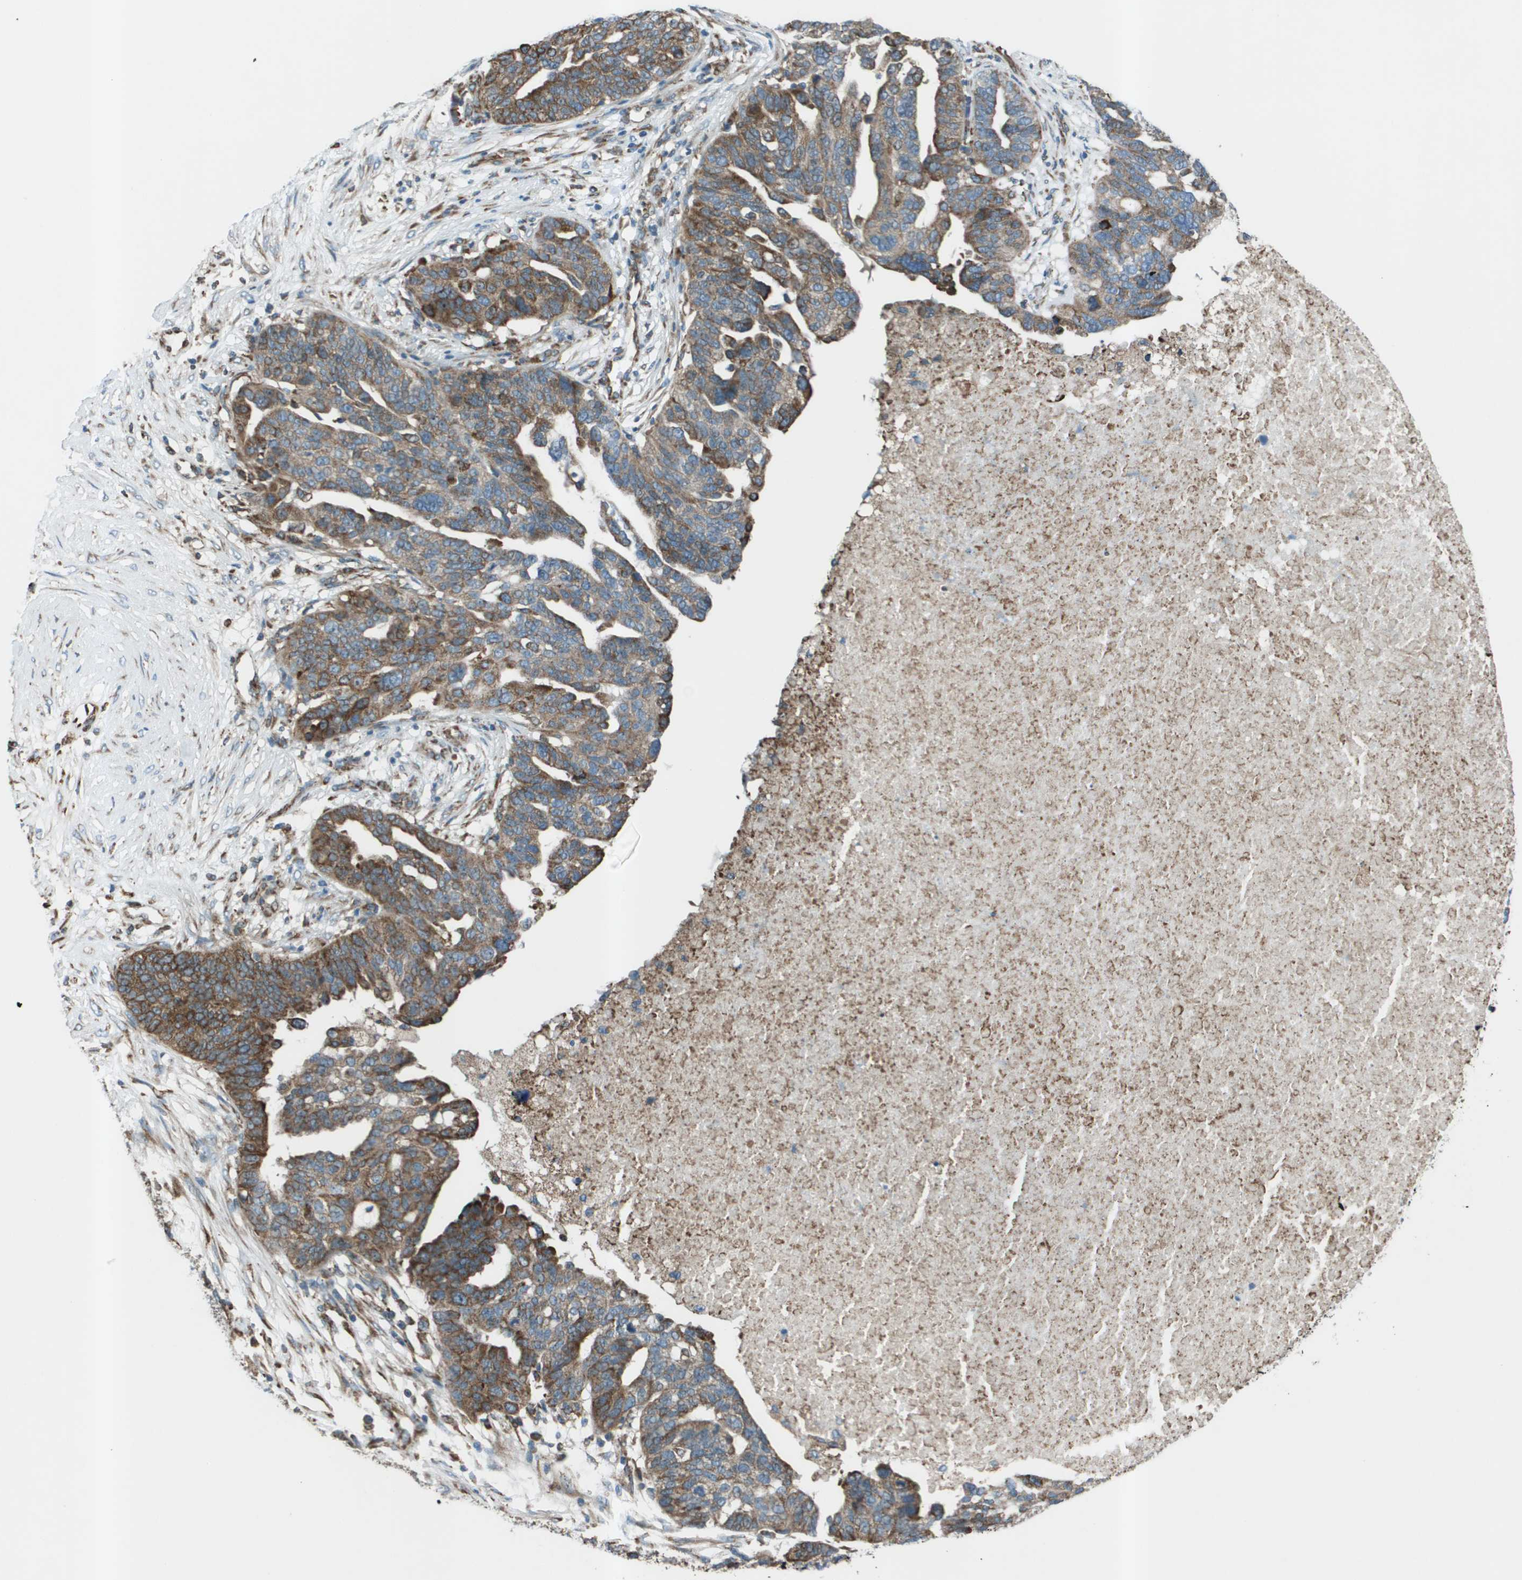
{"staining": {"intensity": "moderate", "quantity": ">75%", "location": "cytoplasmic/membranous"}, "tissue": "ovarian cancer", "cell_type": "Tumor cells", "image_type": "cancer", "snomed": [{"axis": "morphology", "description": "Cystadenocarcinoma, serous, NOS"}, {"axis": "topography", "description": "Ovary"}], "caption": "Approximately >75% of tumor cells in ovarian cancer (serous cystadenocarcinoma) show moderate cytoplasmic/membranous protein expression as visualized by brown immunohistochemical staining.", "gene": "UTS2", "patient": {"sex": "female", "age": 59}}